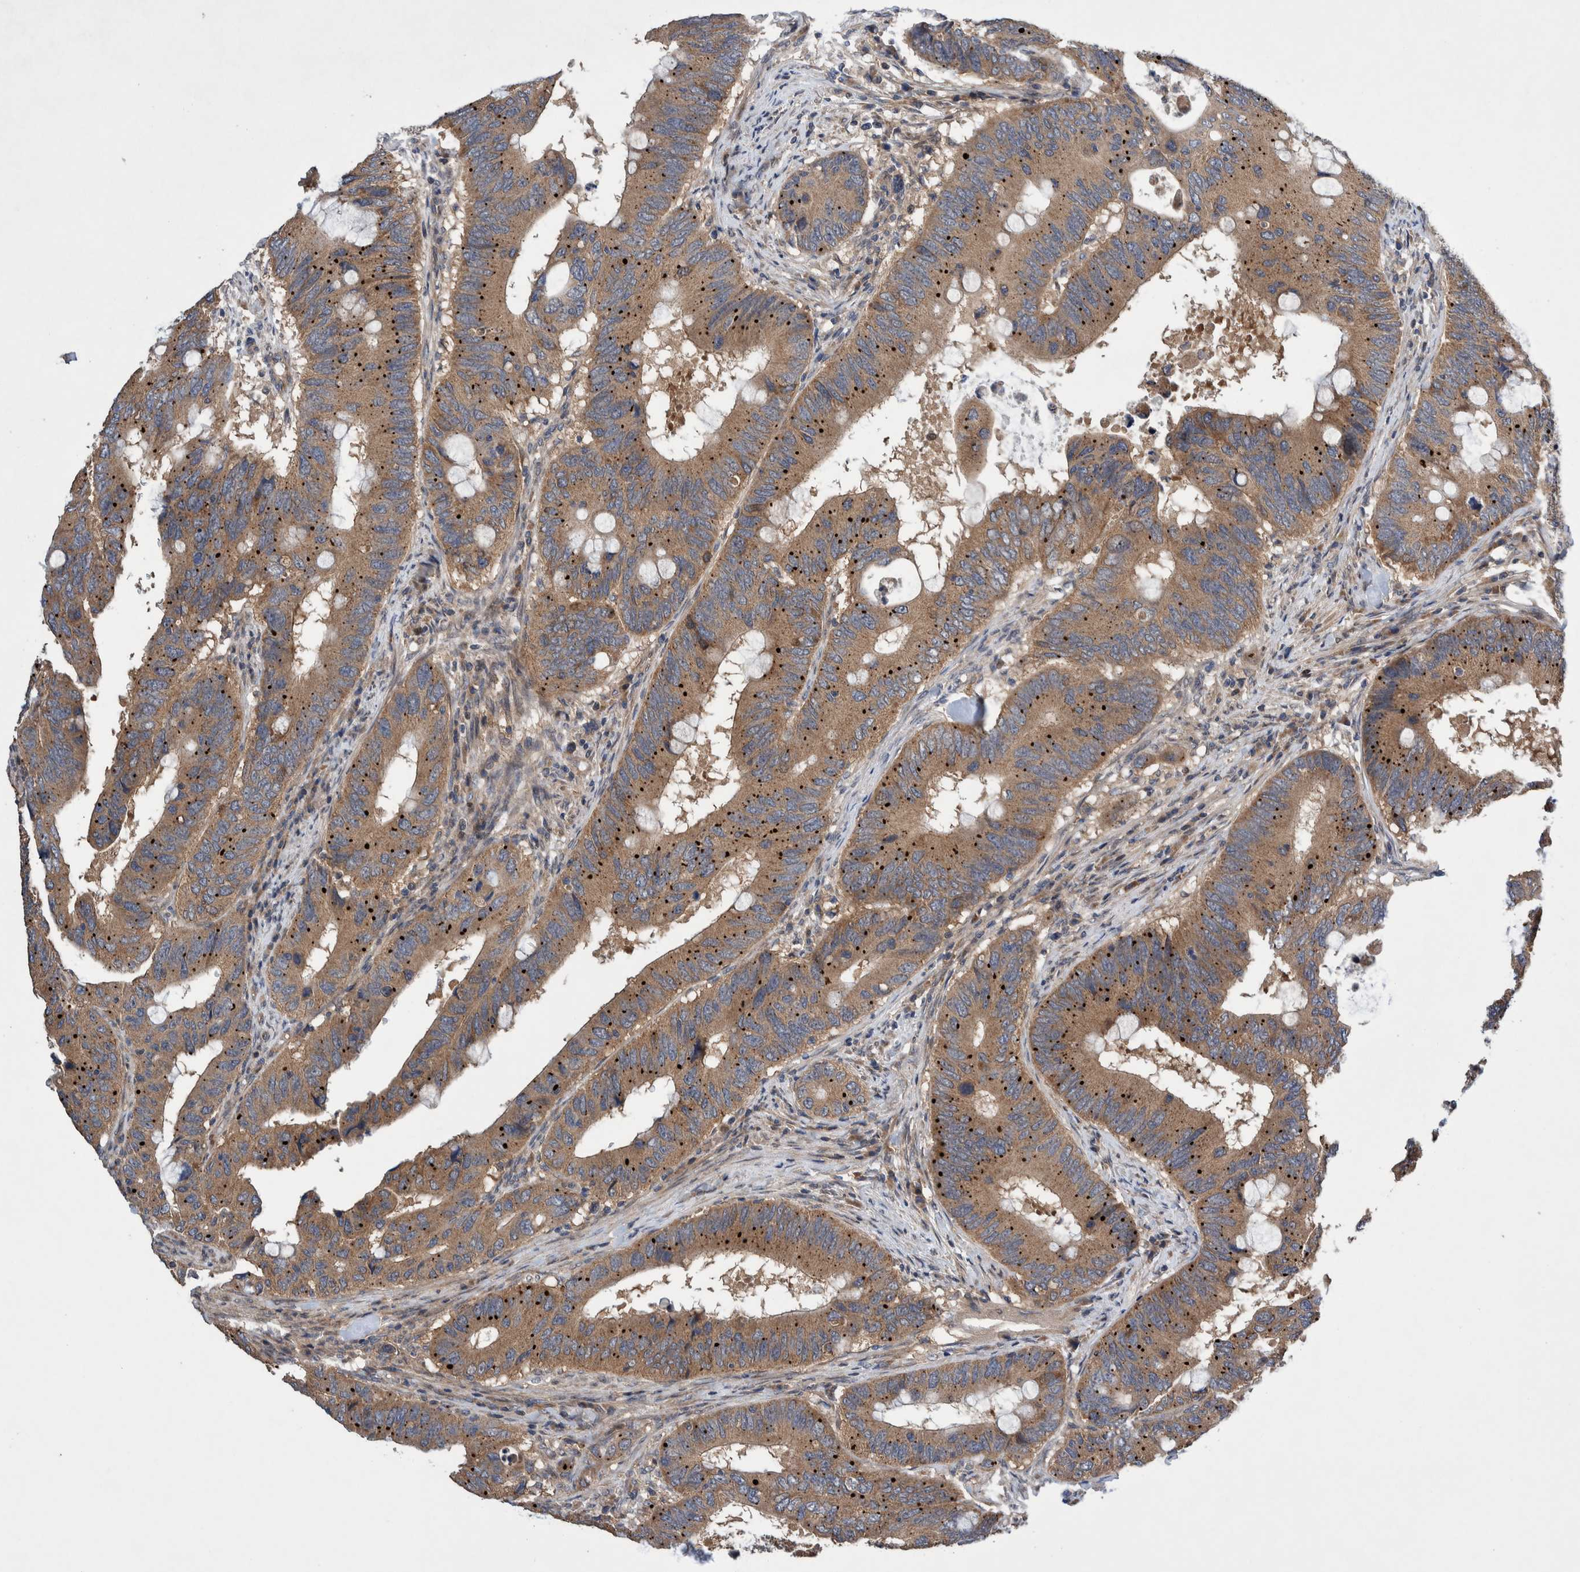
{"staining": {"intensity": "moderate", "quantity": ">75%", "location": "cytoplasmic/membranous"}, "tissue": "colorectal cancer", "cell_type": "Tumor cells", "image_type": "cancer", "snomed": [{"axis": "morphology", "description": "Adenocarcinoma, NOS"}, {"axis": "topography", "description": "Colon"}], "caption": "Immunohistochemical staining of human adenocarcinoma (colorectal) displays medium levels of moderate cytoplasmic/membranous protein expression in approximately >75% of tumor cells. The protein of interest is stained brown, and the nuclei are stained in blue (DAB IHC with brightfield microscopy, high magnification).", "gene": "PIK3R6", "patient": {"sex": "male", "age": 71}}